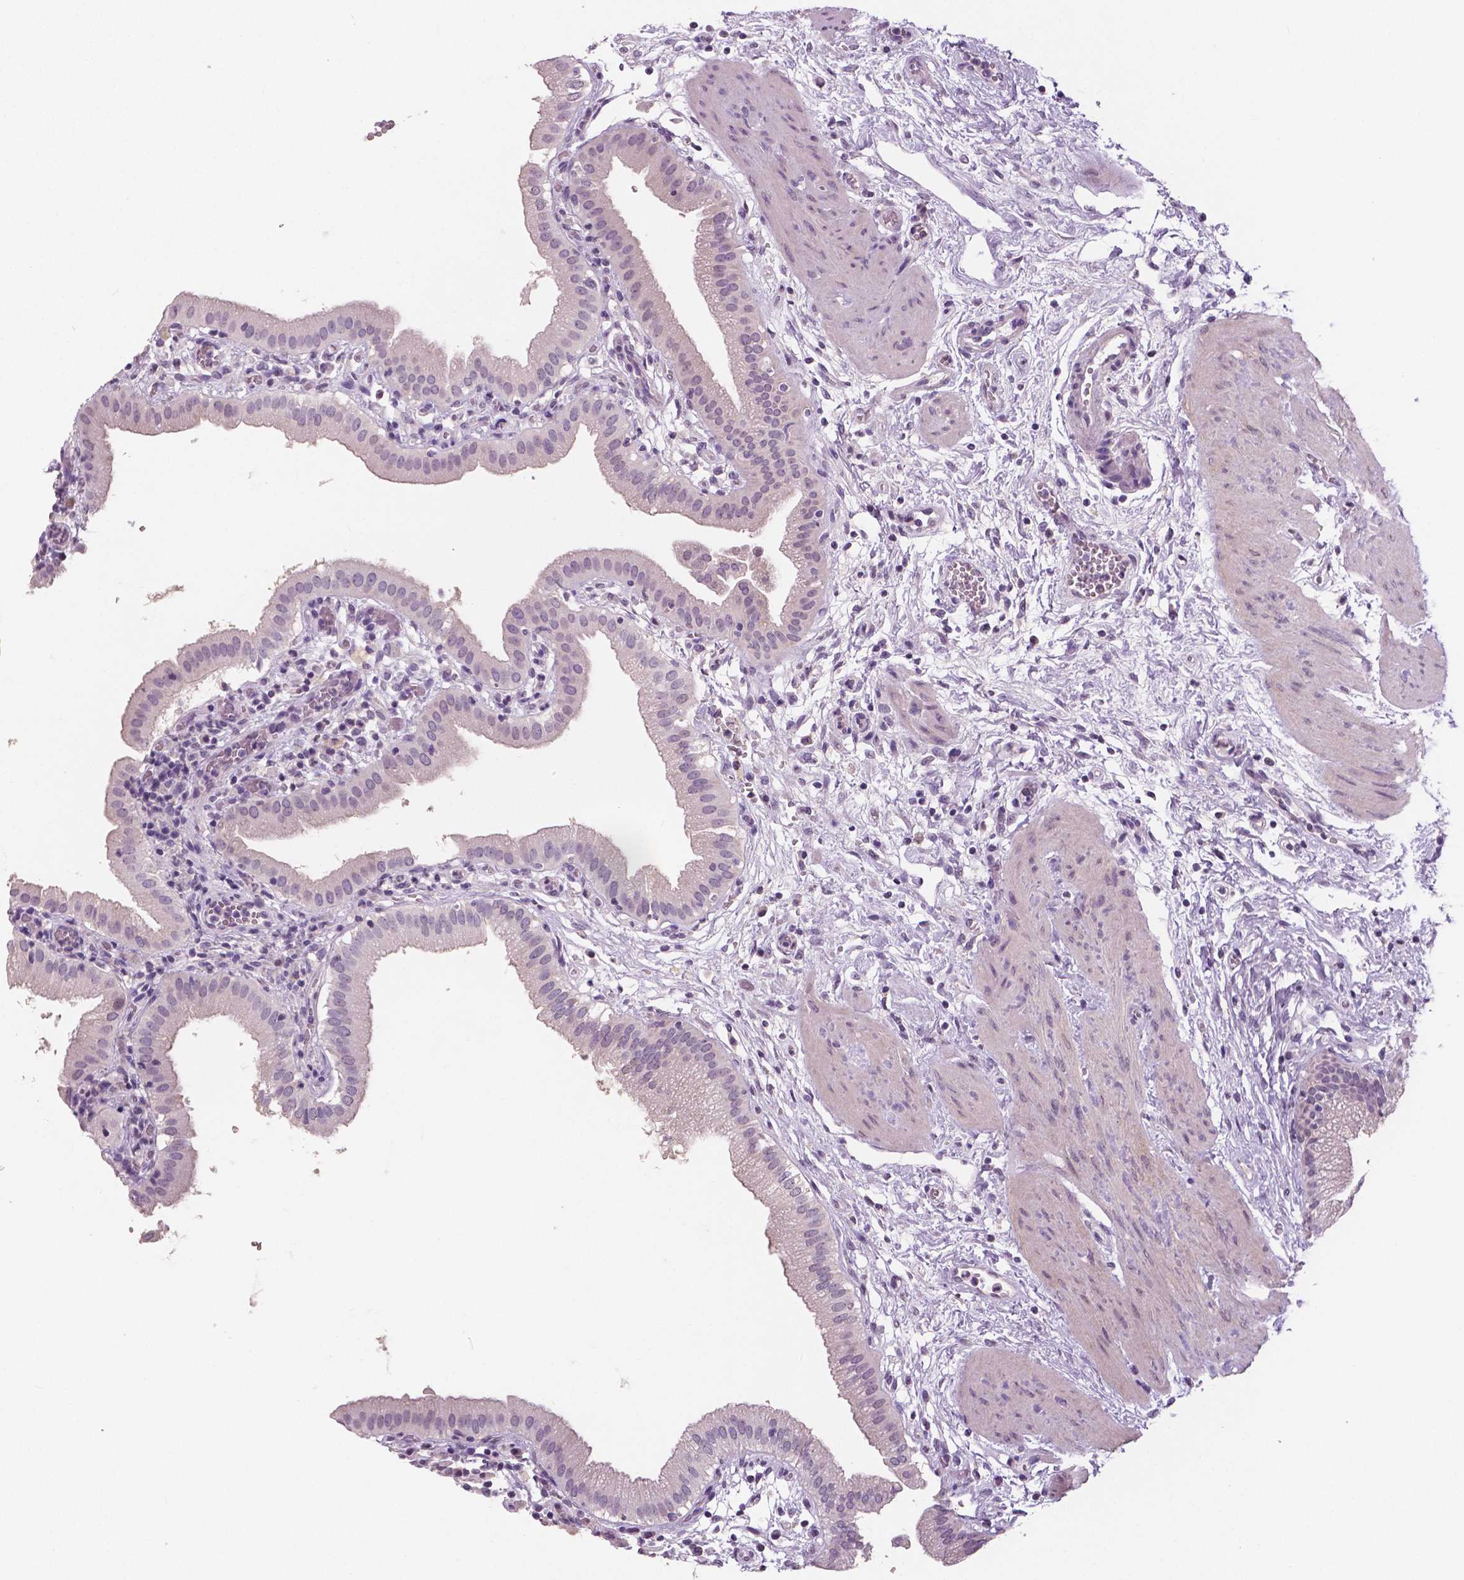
{"staining": {"intensity": "negative", "quantity": "none", "location": "none"}, "tissue": "gallbladder", "cell_type": "Glandular cells", "image_type": "normal", "snomed": [{"axis": "morphology", "description": "Normal tissue, NOS"}, {"axis": "topography", "description": "Gallbladder"}], "caption": "Gallbladder stained for a protein using immunohistochemistry (IHC) reveals no staining glandular cells.", "gene": "NECAB1", "patient": {"sex": "female", "age": 65}}